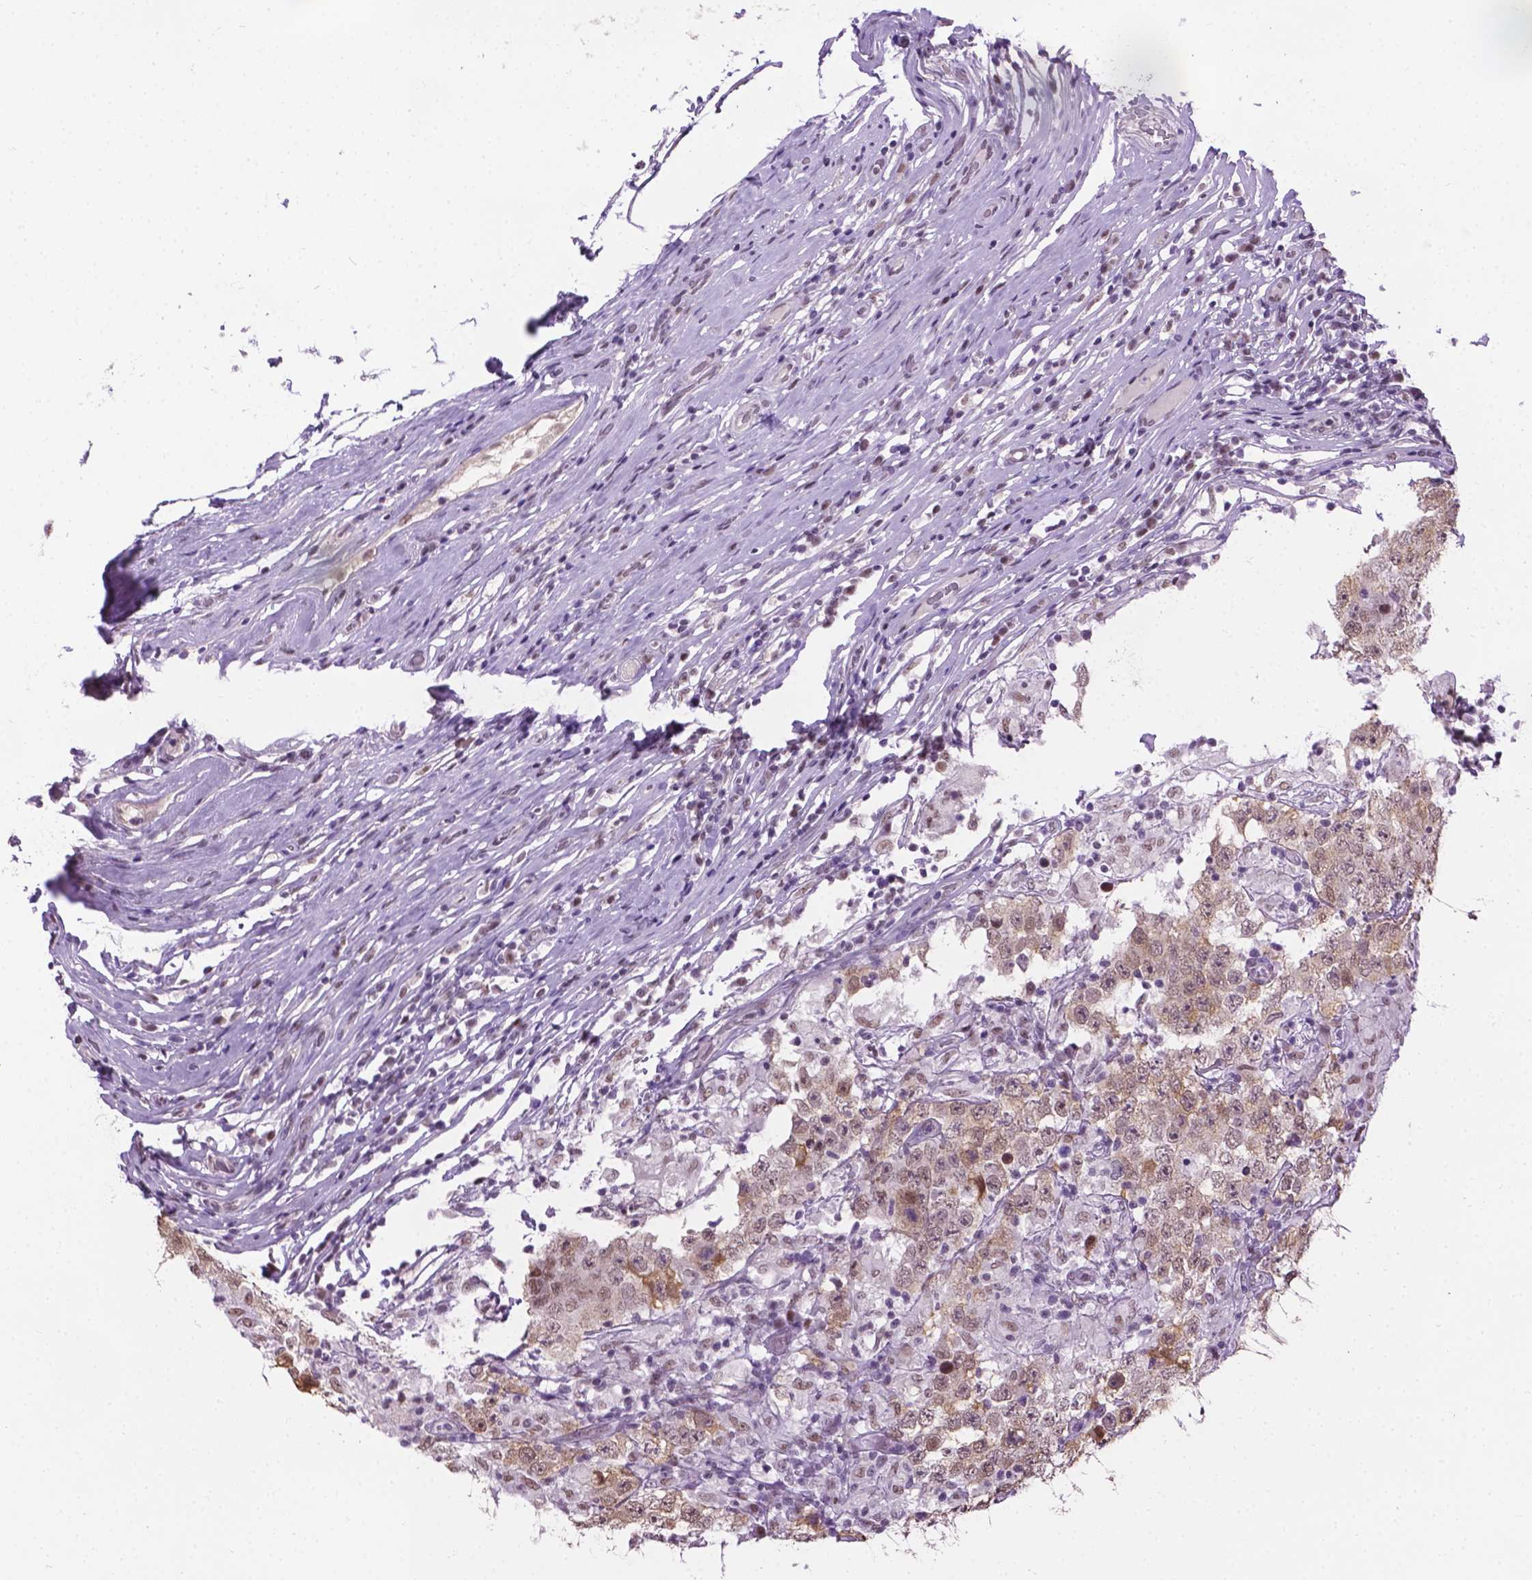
{"staining": {"intensity": "weak", "quantity": ">75%", "location": "nuclear"}, "tissue": "testis cancer", "cell_type": "Tumor cells", "image_type": "cancer", "snomed": [{"axis": "morphology", "description": "Seminoma, NOS"}, {"axis": "morphology", "description": "Carcinoma, Embryonal, NOS"}, {"axis": "topography", "description": "Testis"}], "caption": "Immunohistochemistry micrograph of testis embryonal carcinoma stained for a protein (brown), which reveals low levels of weak nuclear positivity in approximately >75% of tumor cells.", "gene": "ABI2", "patient": {"sex": "male", "age": 41}}